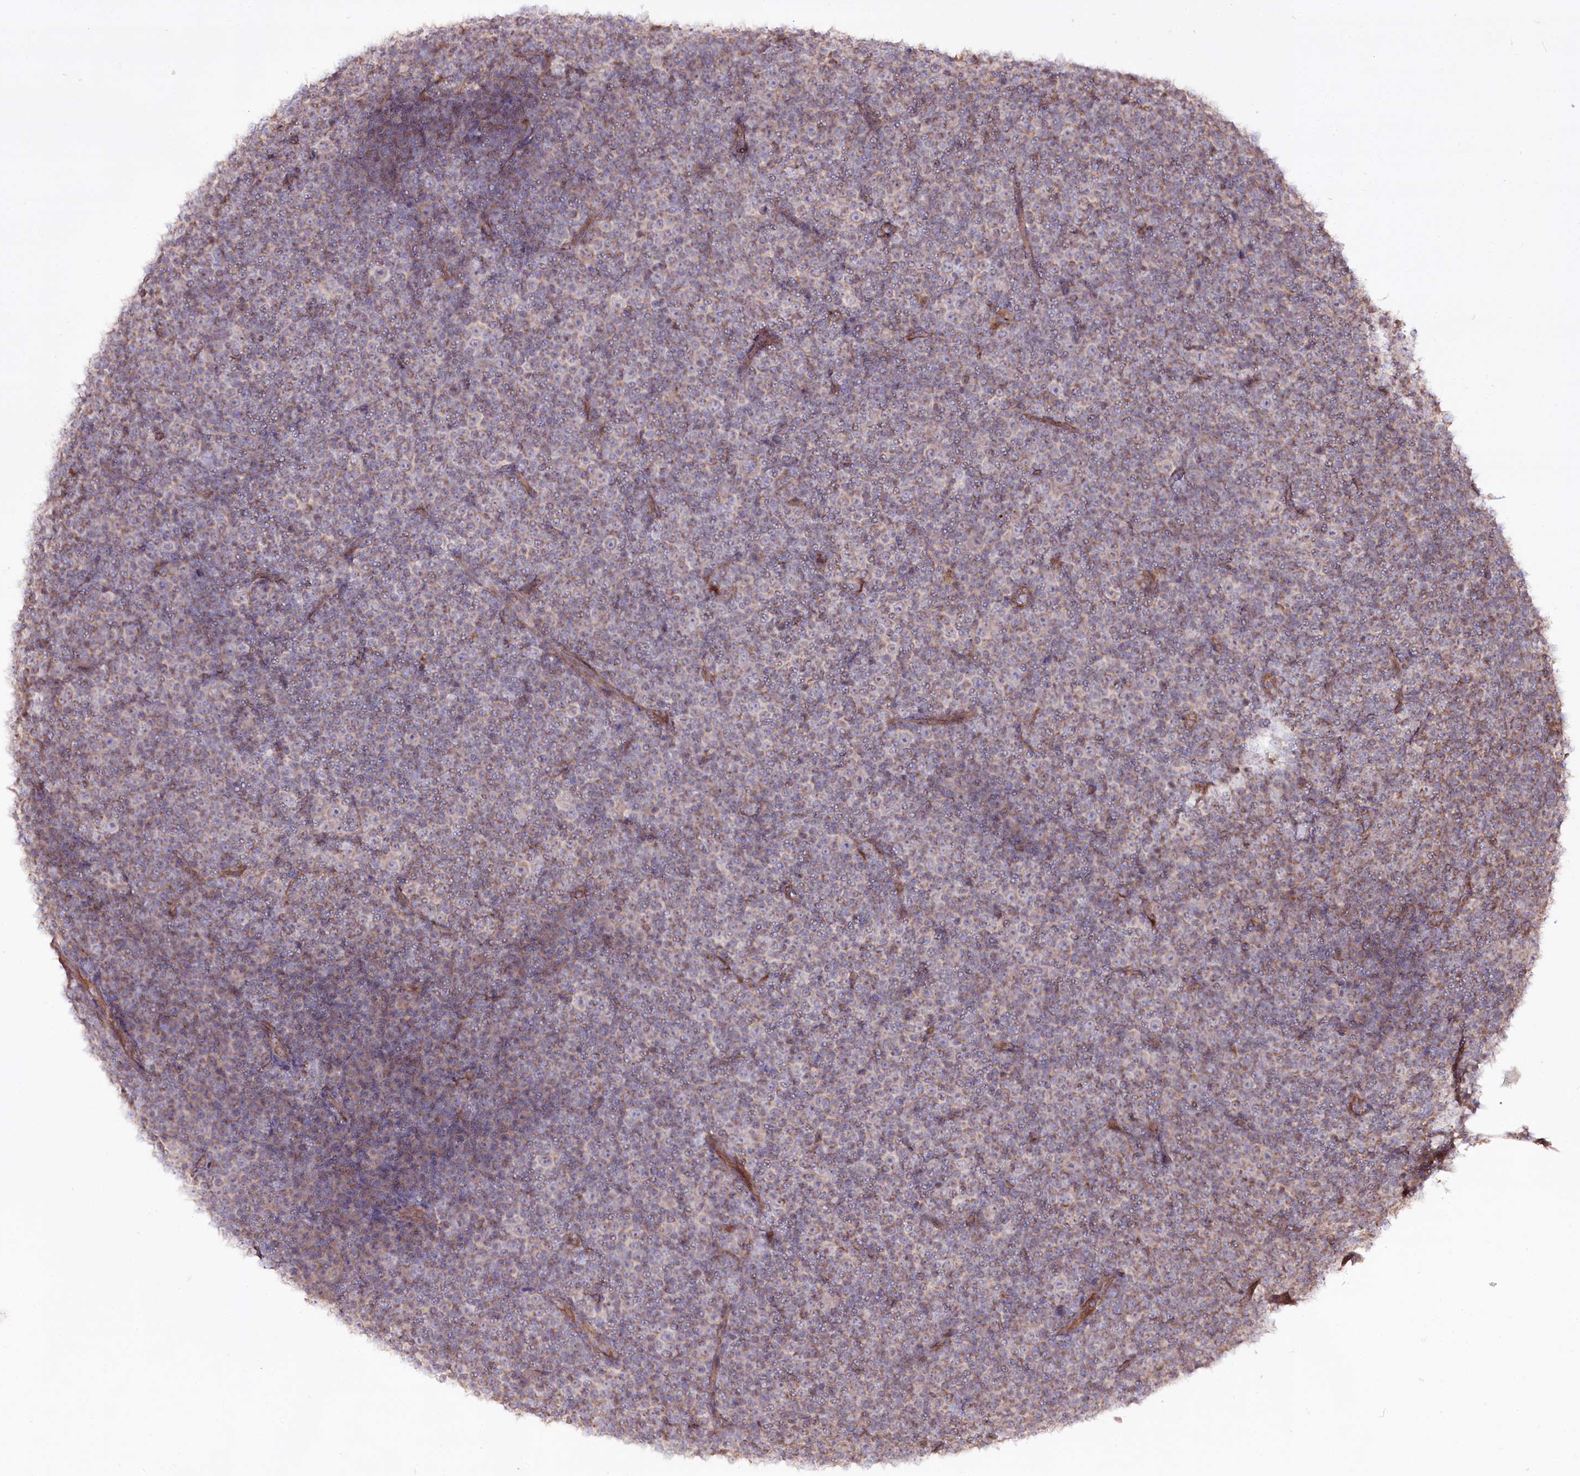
{"staining": {"intensity": "negative", "quantity": "none", "location": "none"}, "tissue": "lymphoma", "cell_type": "Tumor cells", "image_type": "cancer", "snomed": [{"axis": "morphology", "description": "Malignant lymphoma, non-Hodgkin's type, Low grade"}, {"axis": "topography", "description": "Lymph node"}], "caption": "Tumor cells show no significant protein expression in lymphoma. (Stains: DAB IHC with hematoxylin counter stain, Microscopy: brightfield microscopy at high magnification).", "gene": "REXO2", "patient": {"sex": "female", "age": 67}}